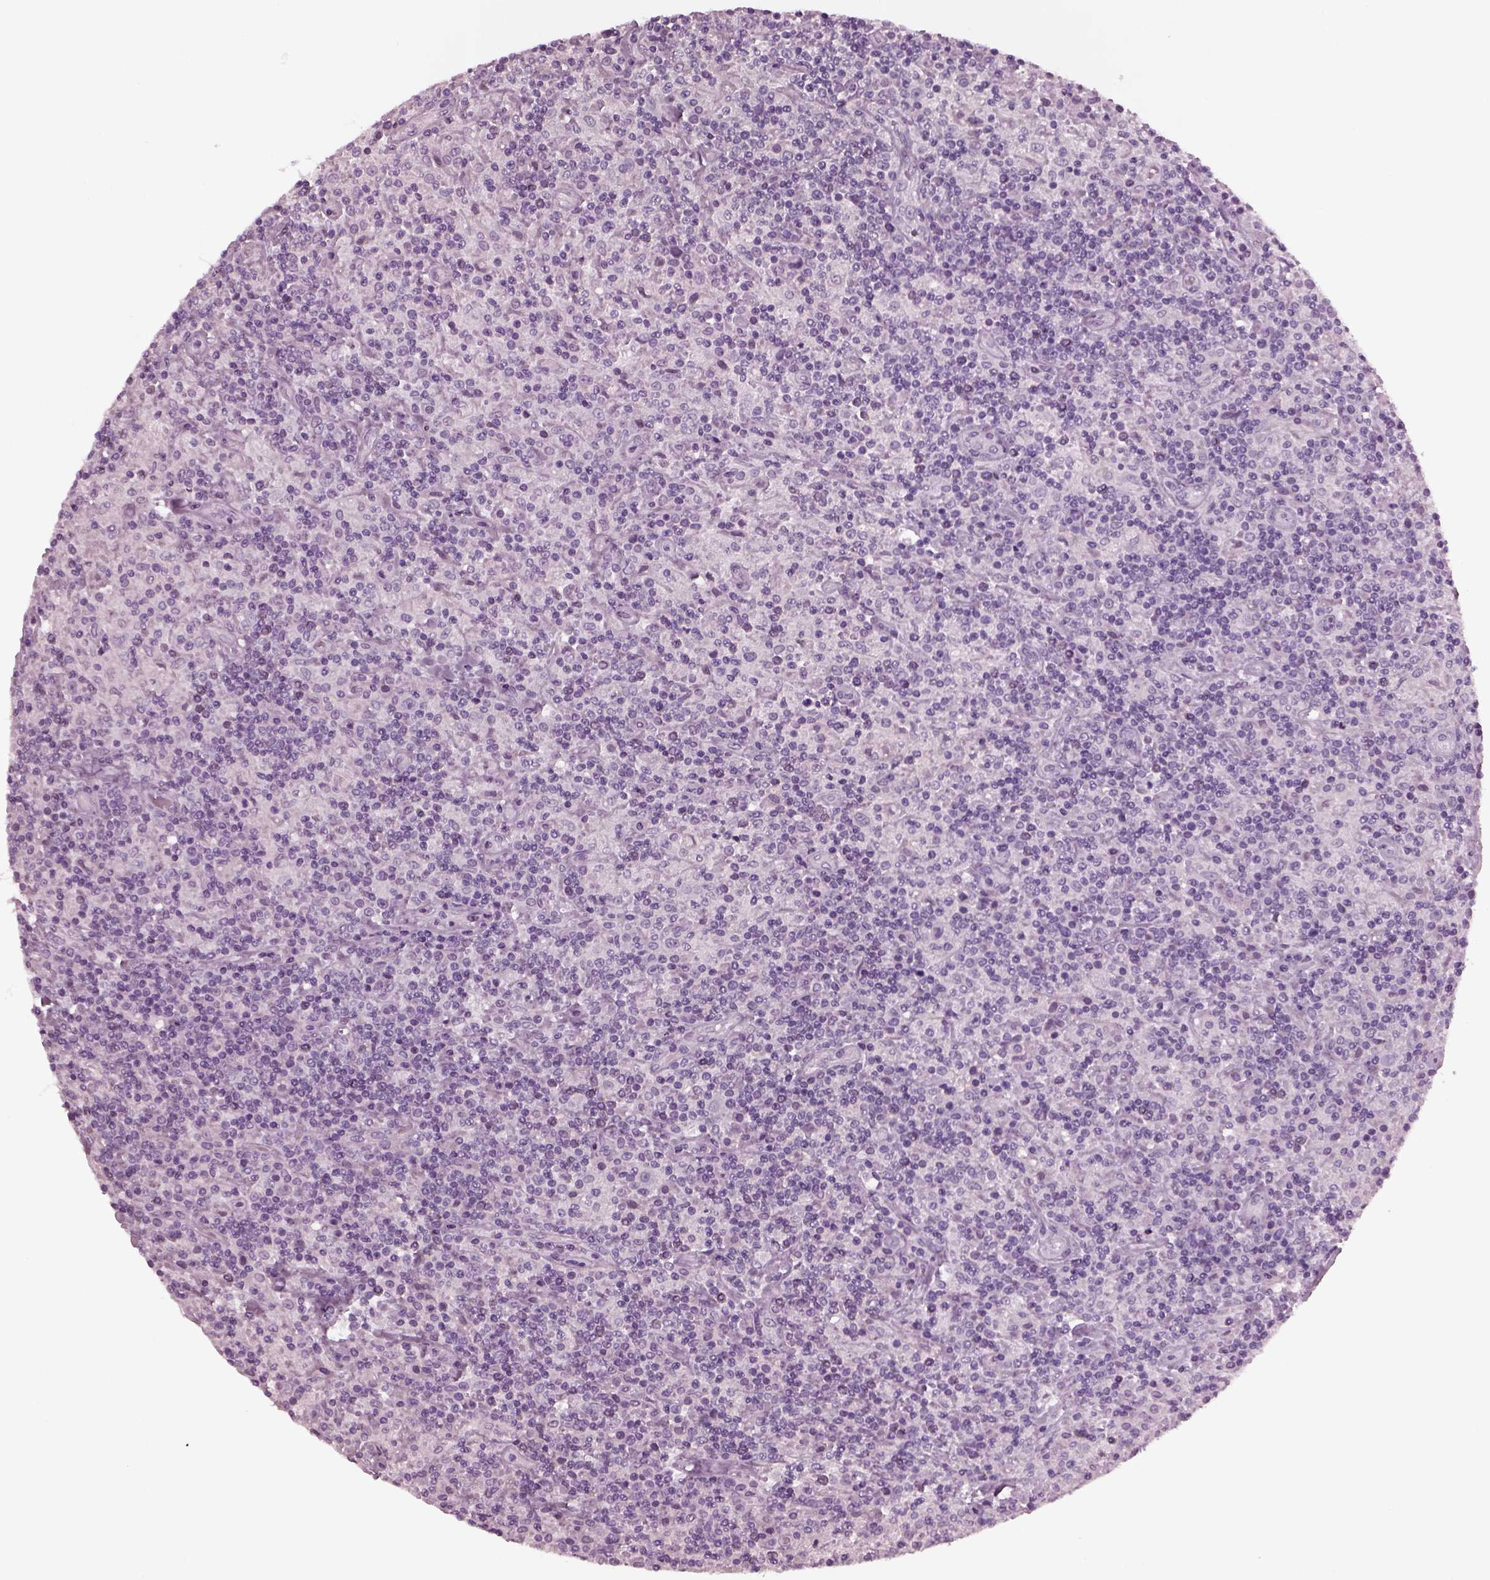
{"staining": {"intensity": "negative", "quantity": "none", "location": "none"}, "tissue": "lymphoma", "cell_type": "Tumor cells", "image_type": "cancer", "snomed": [{"axis": "morphology", "description": "Hodgkin's disease, NOS"}, {"axis": "topography", "description": "Lymph node"}], "caption": "Human Hodgkin's disease stained for a protein using immunohistochemistry reveals no staining in tumor cells.", "gene": "TPPP2", "patient": {"sex": "male", "age": 70}}